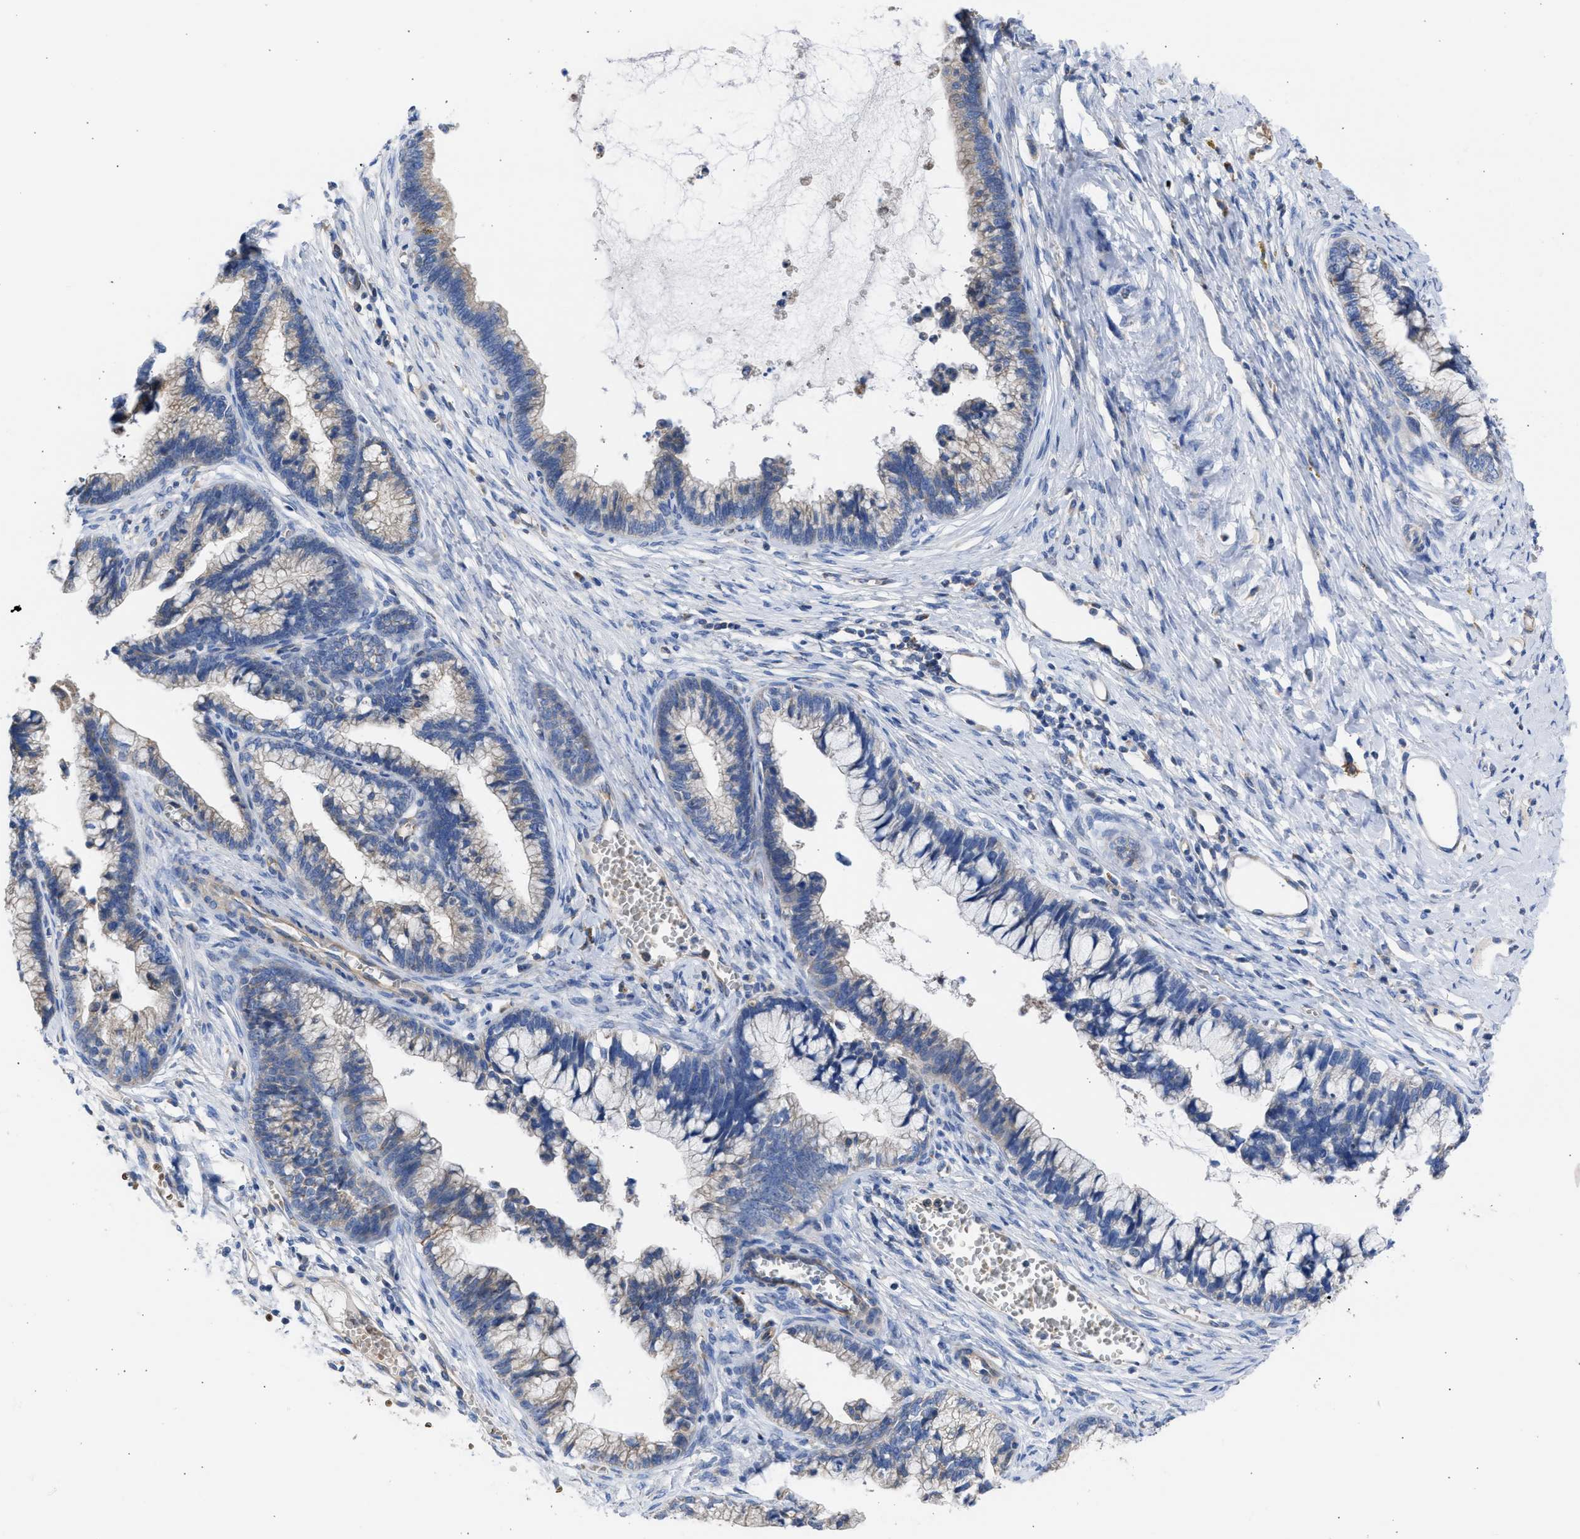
{"staining": {"intensity": "weak", "quantity": "<25%", "location": "cytoplasmic/membranous"}, "tissue": "cervical cancer", "cell_type": "Tumor cells", "image_type": "cancer", "snomed": [{"axis": "morphology", "description": "Adenocarcinoma, NOS"}, {"axis": "topography", "description": "Cervix"}], "caption": "Tumor cells show no significant protein expression in adenocarcinoma (cervical).", "gene": "BTG3", "patient": {"sex": "female", "age": 44}}